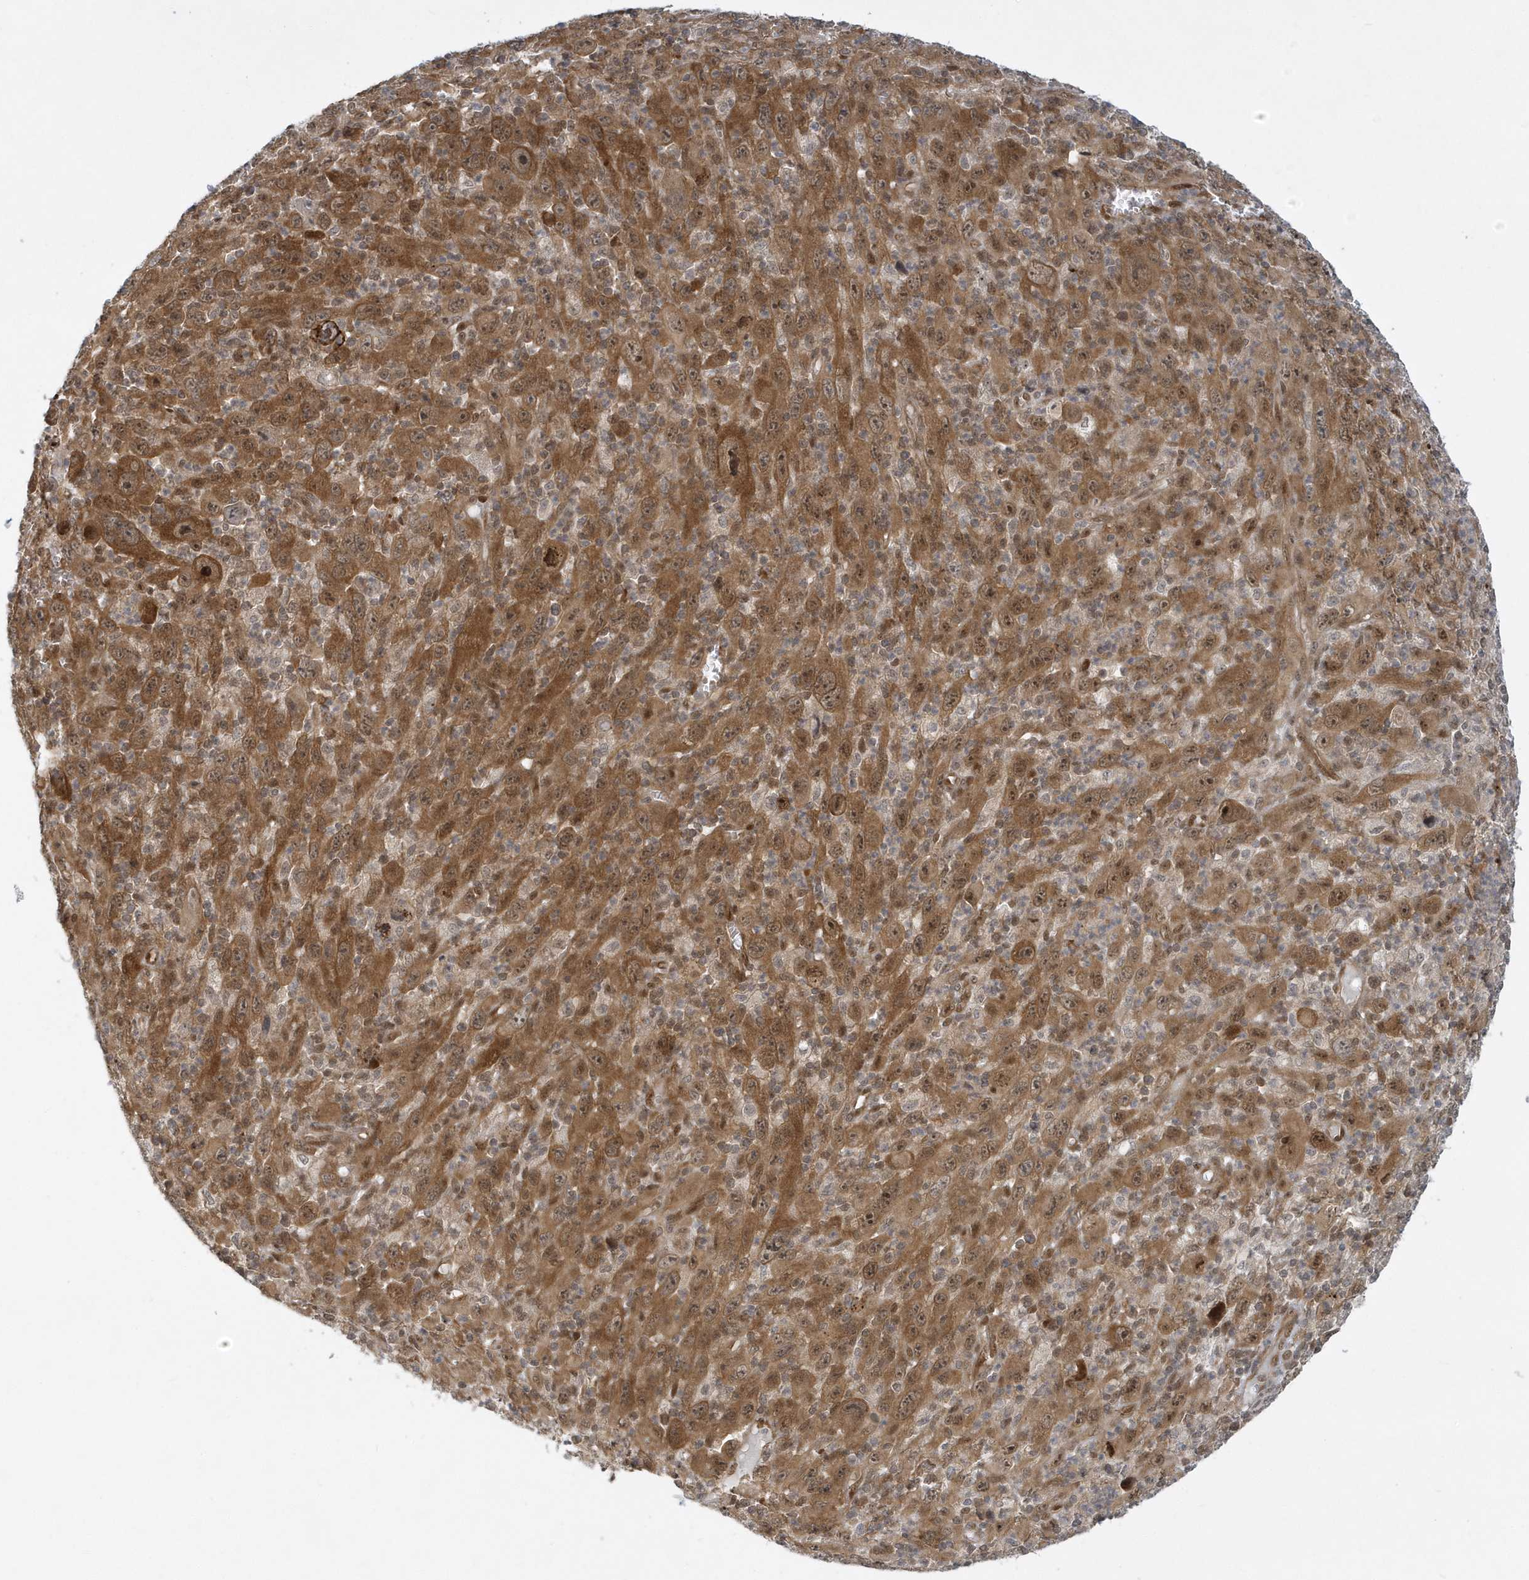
{"staining": {"intensity": "moderate", "quantity": ">75%", "location": "cytoplasmic/membranous,nuclear"}, "tissue": "melanoma", "cell_type": "Tumor cells", "image_type": "cancer", "snomed": [{"axis": "morphology", "description": "Malignant melanoma, Metastatic site"}, {"axis": "topography", "description": "Skin"}], "caption": "This is an image of immunohistochemistry (IHC) staining of malignant melanoma (metastatic site), which shows moderate positivity in the cytoplasmic/membranous and nuclear of tumor cells.", "gene": "ATG4A", "patient": {"sex": "female", "age": 56}}